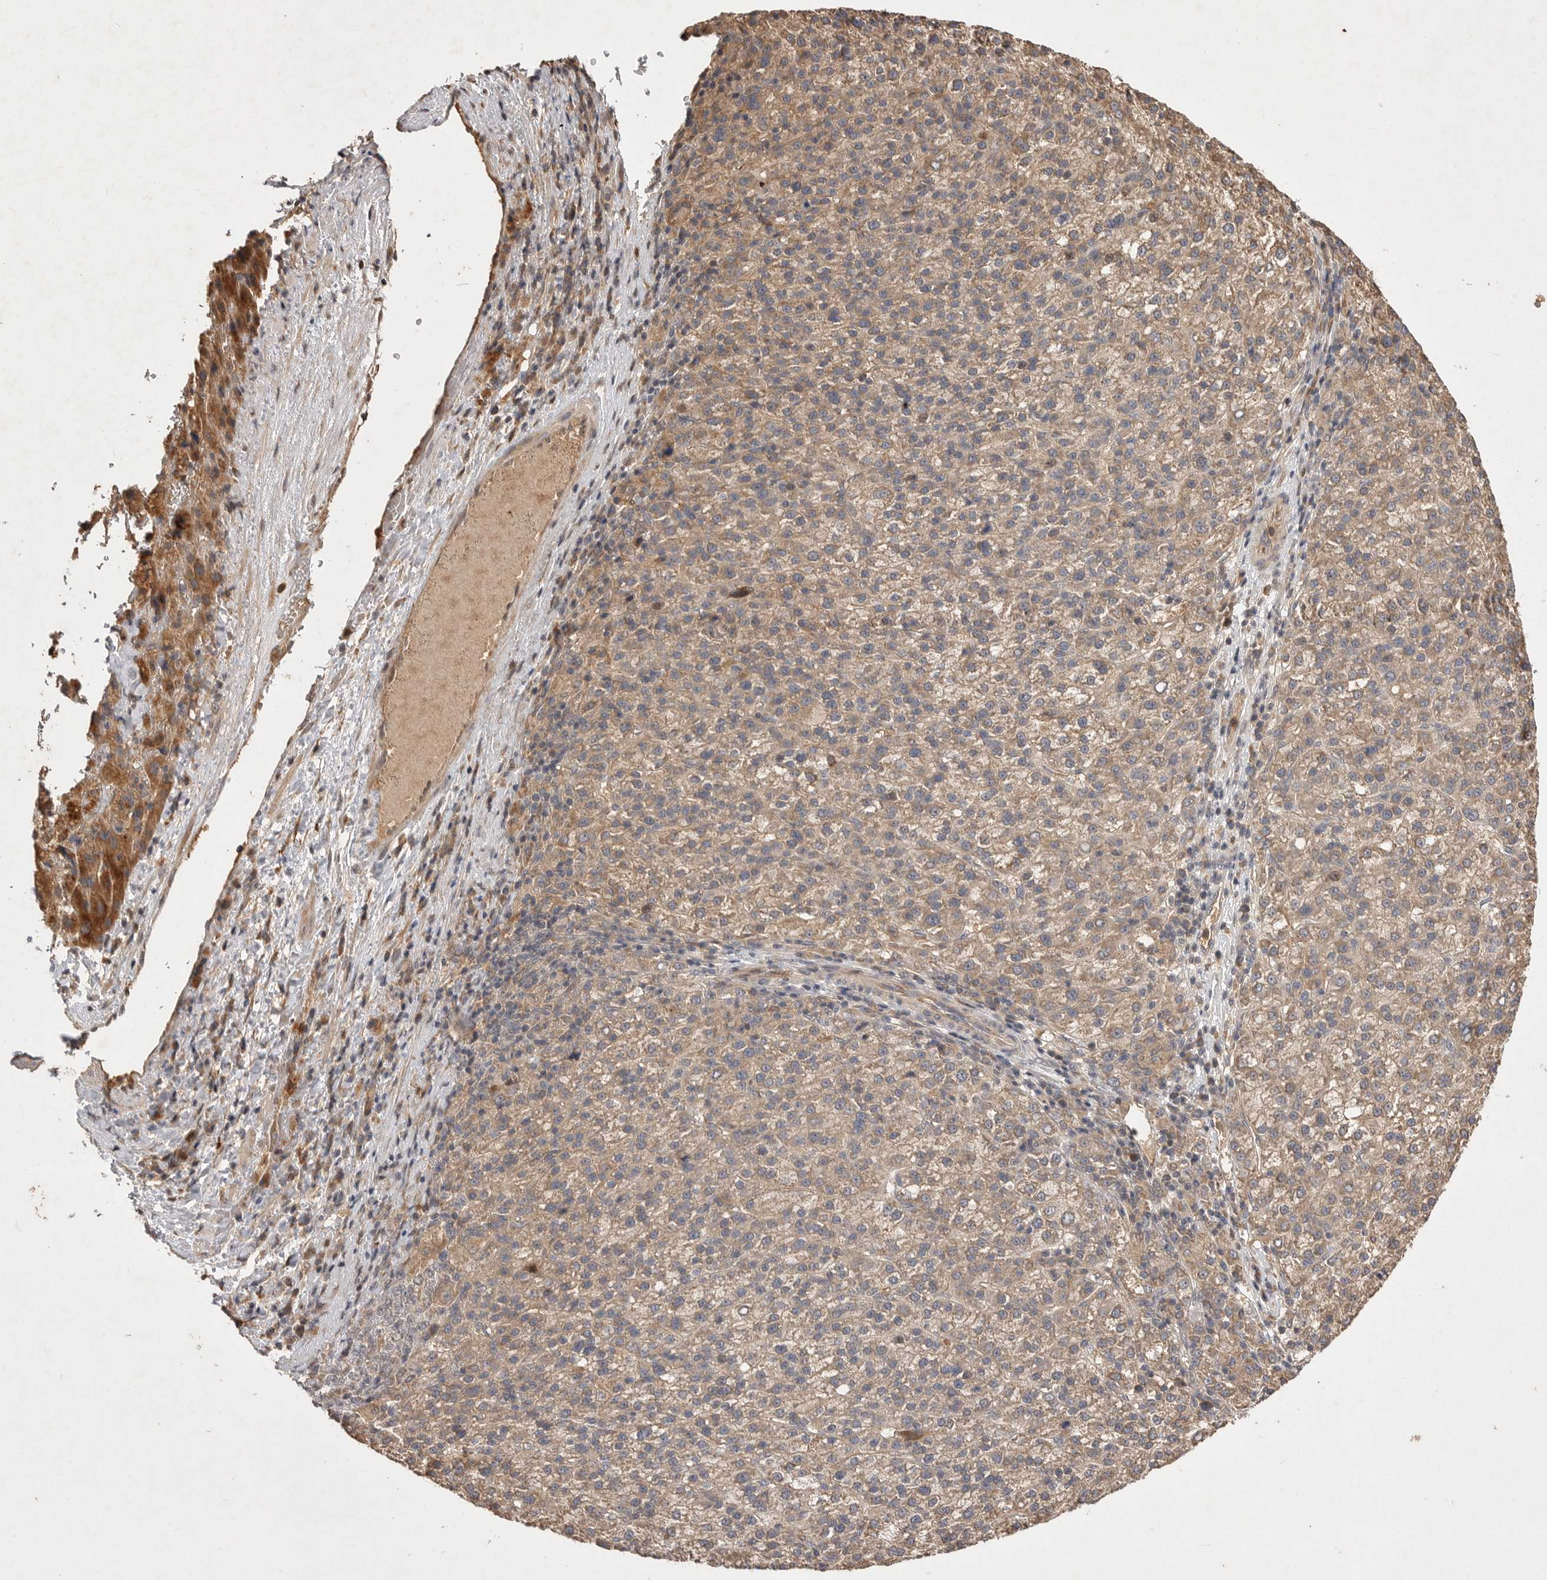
{"staining": {"intensity": "weak", "quantity": ">75%", "location": "cytoplasmic/membranous"}, "tissue": "liver cancer", "cell_type": "Tumor cells", "image_type": "cancer", "snomed": [{"axis": "morphology", "description": "Carcinoma, Hepatocellular, NOS"}, {"axis": "topography", "description": "Liver"}], "caption": "Human hepatocellular carcinoma (liver) stained for a protein (brown) displays weak cytoplasmic/membranous positive expression in about >75% of tumor cells.", "gene": "VN1R4", "patient": {"sex": "female", "age": 58}}